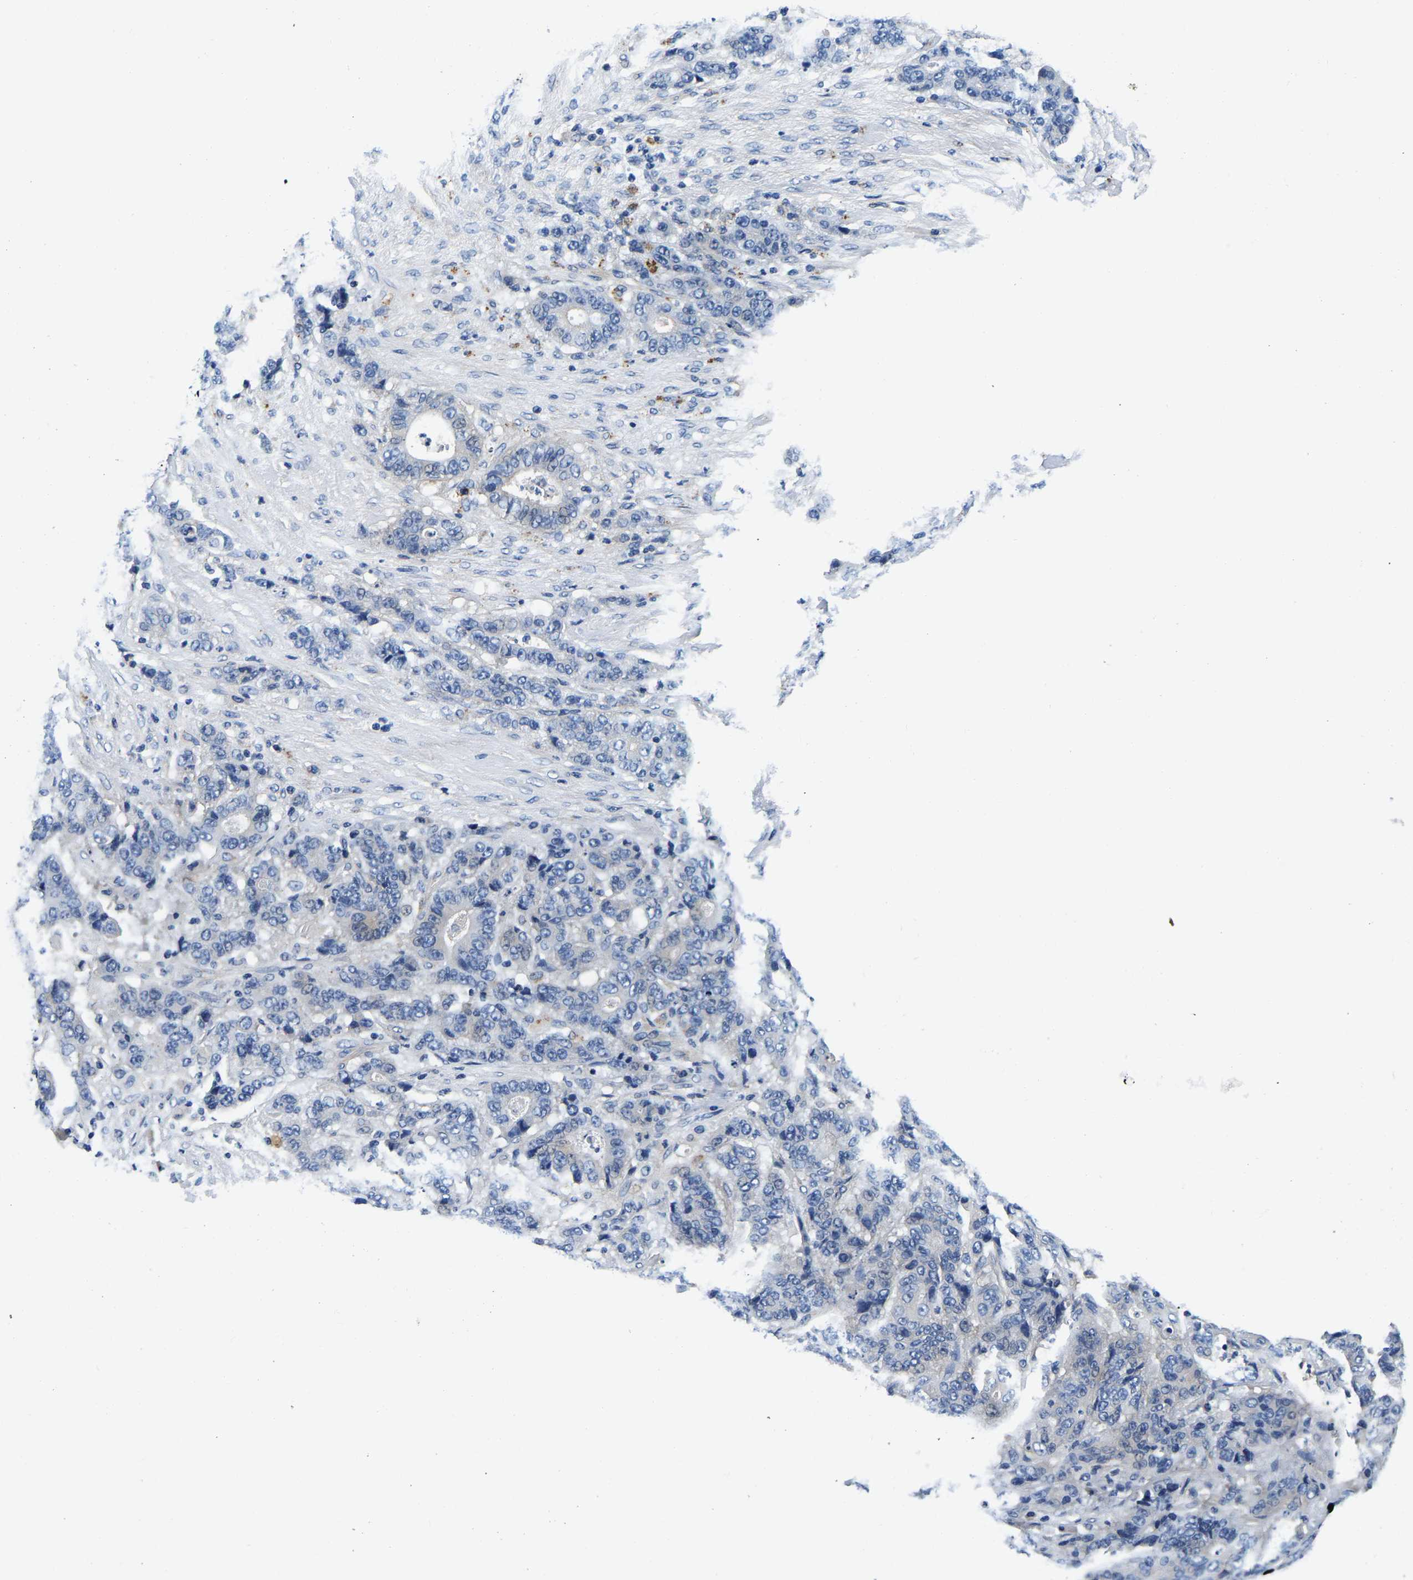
{"staining": {"intensity": "negative", "quantity": "none", "location": "none"}, "tissue": "stomach cancer", "cell_type": "Tumor cells", "image_type": "cancer", "snomed": [{"axis": "morphology", "description": "Adenocarcinoma, NOS"}, {"axis": "topography", "description": "Stomach"}], "caption": "Protein analysis of stomach adenocarcinoma demonstrates no significant positivity in tumor cells.", "gene": "SH3GLB1", "patient": {"sex": "female", "age": 73}}